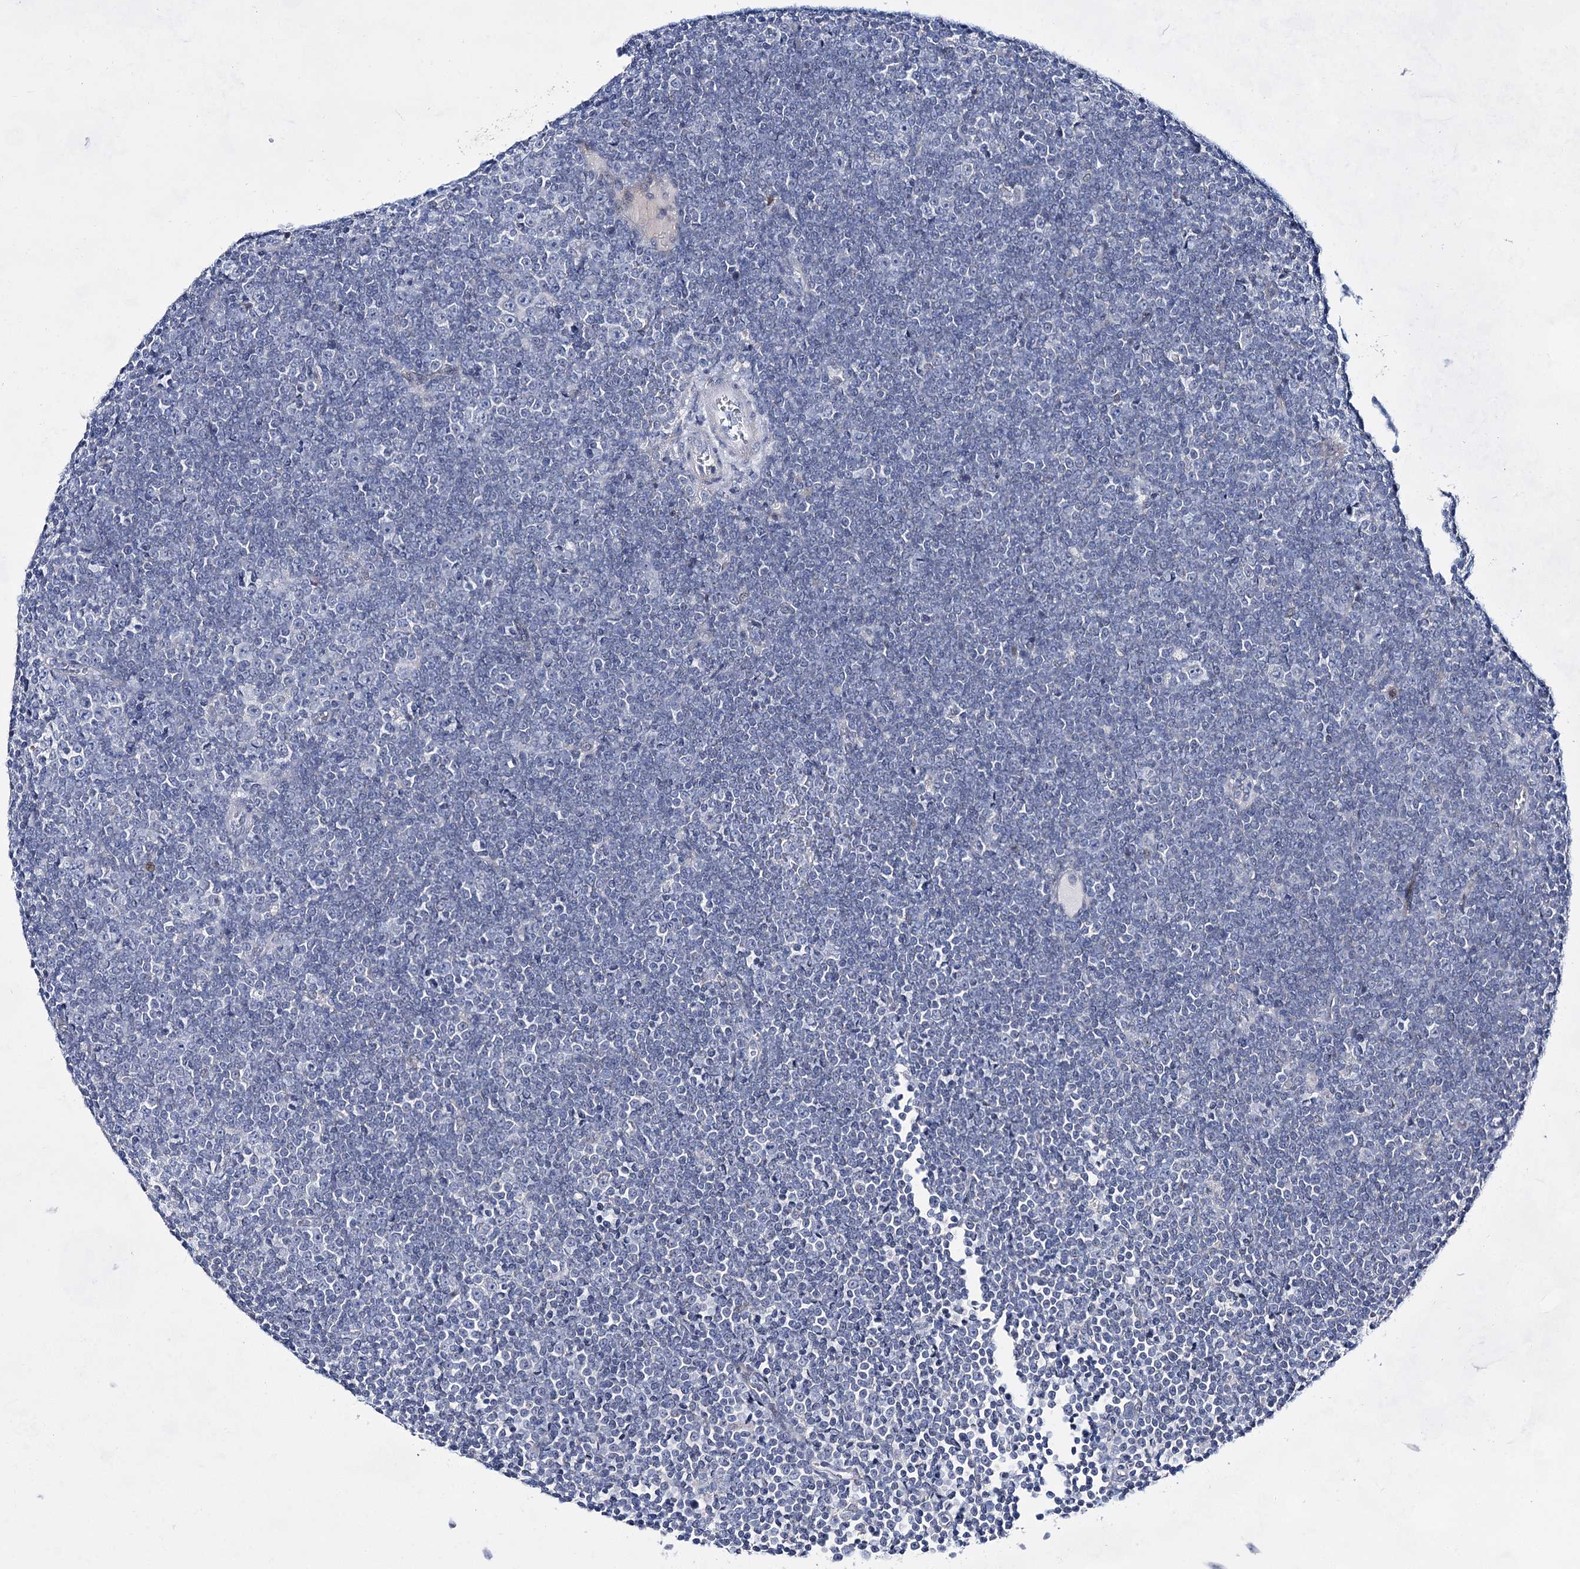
{"staining": {"intensity": "negative", "quantity": "none", "location": "none"}, "tissue": "lymphoma", "cell_type": "Tumor cells", "image_type": "cancer", "snomed": [{"axis": "morphology", "description": "Malignant lymphoma, non-Hodgkin's type, Low grade"}, {"axis": "topography", "description": "Lymph node"}], "caption": "This is a image of immunohistochemistry (IHC) staining of lymphoma, which shows no expression in tumor cells.", "gene": "BPHL", "patient": {"sex": "female", "age": 67}}